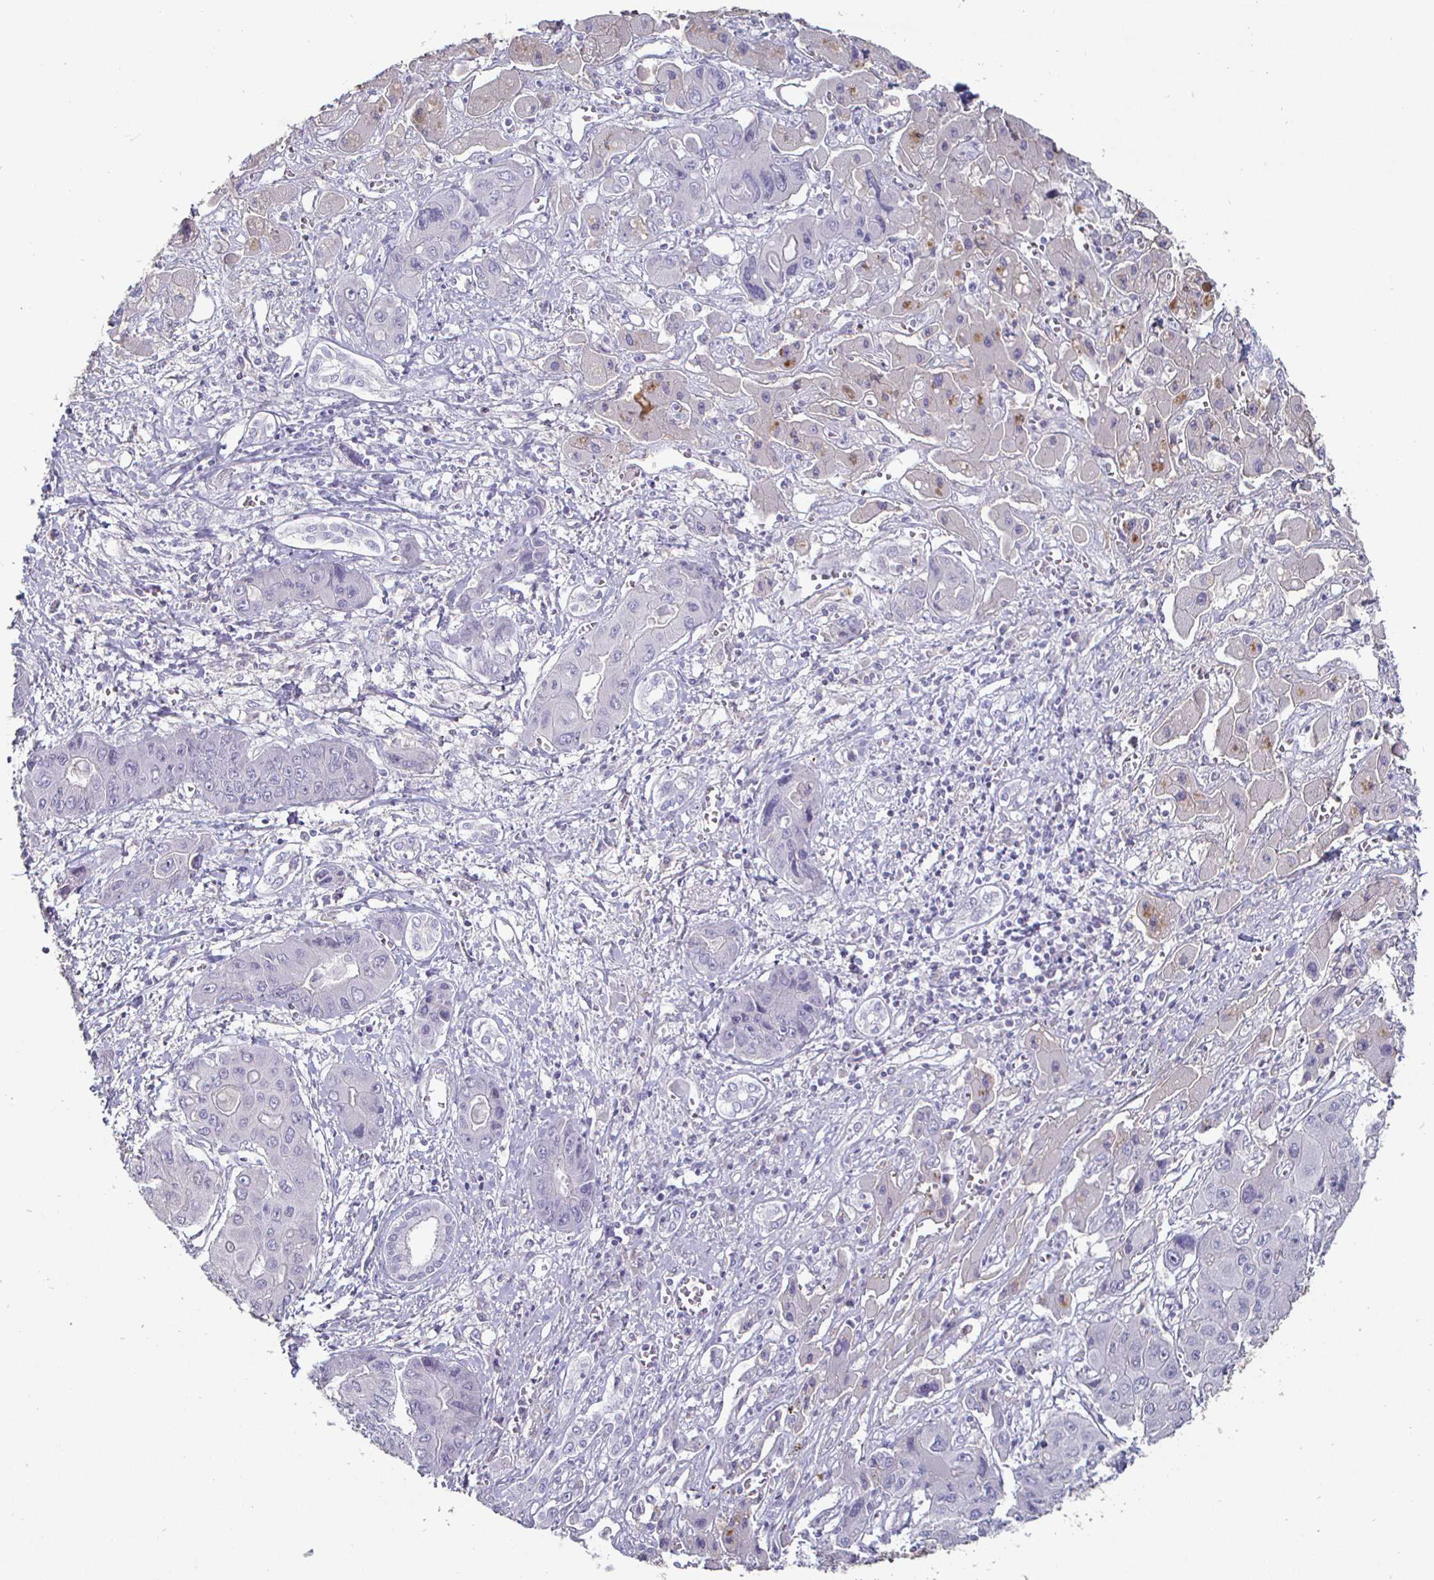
{"staining": {"intensity": "negative", "quantity": "none", "location": "none"}, "tissue": "liver cancer", "cell_type": "Tumor cells", "image_type": "cancer", "snomed": [{"axis": "morphology", "description": "Cholangiocarcinoma"}, {"axis": "topography", "description": "Liver"}], "caption": "A photomicrograph of cholangiocarcinoma (liver) stained for a protein displays no brown staining in tumor cells.", "gene": "ENPP1", "patient": {"sex": "male", "age": 67}}